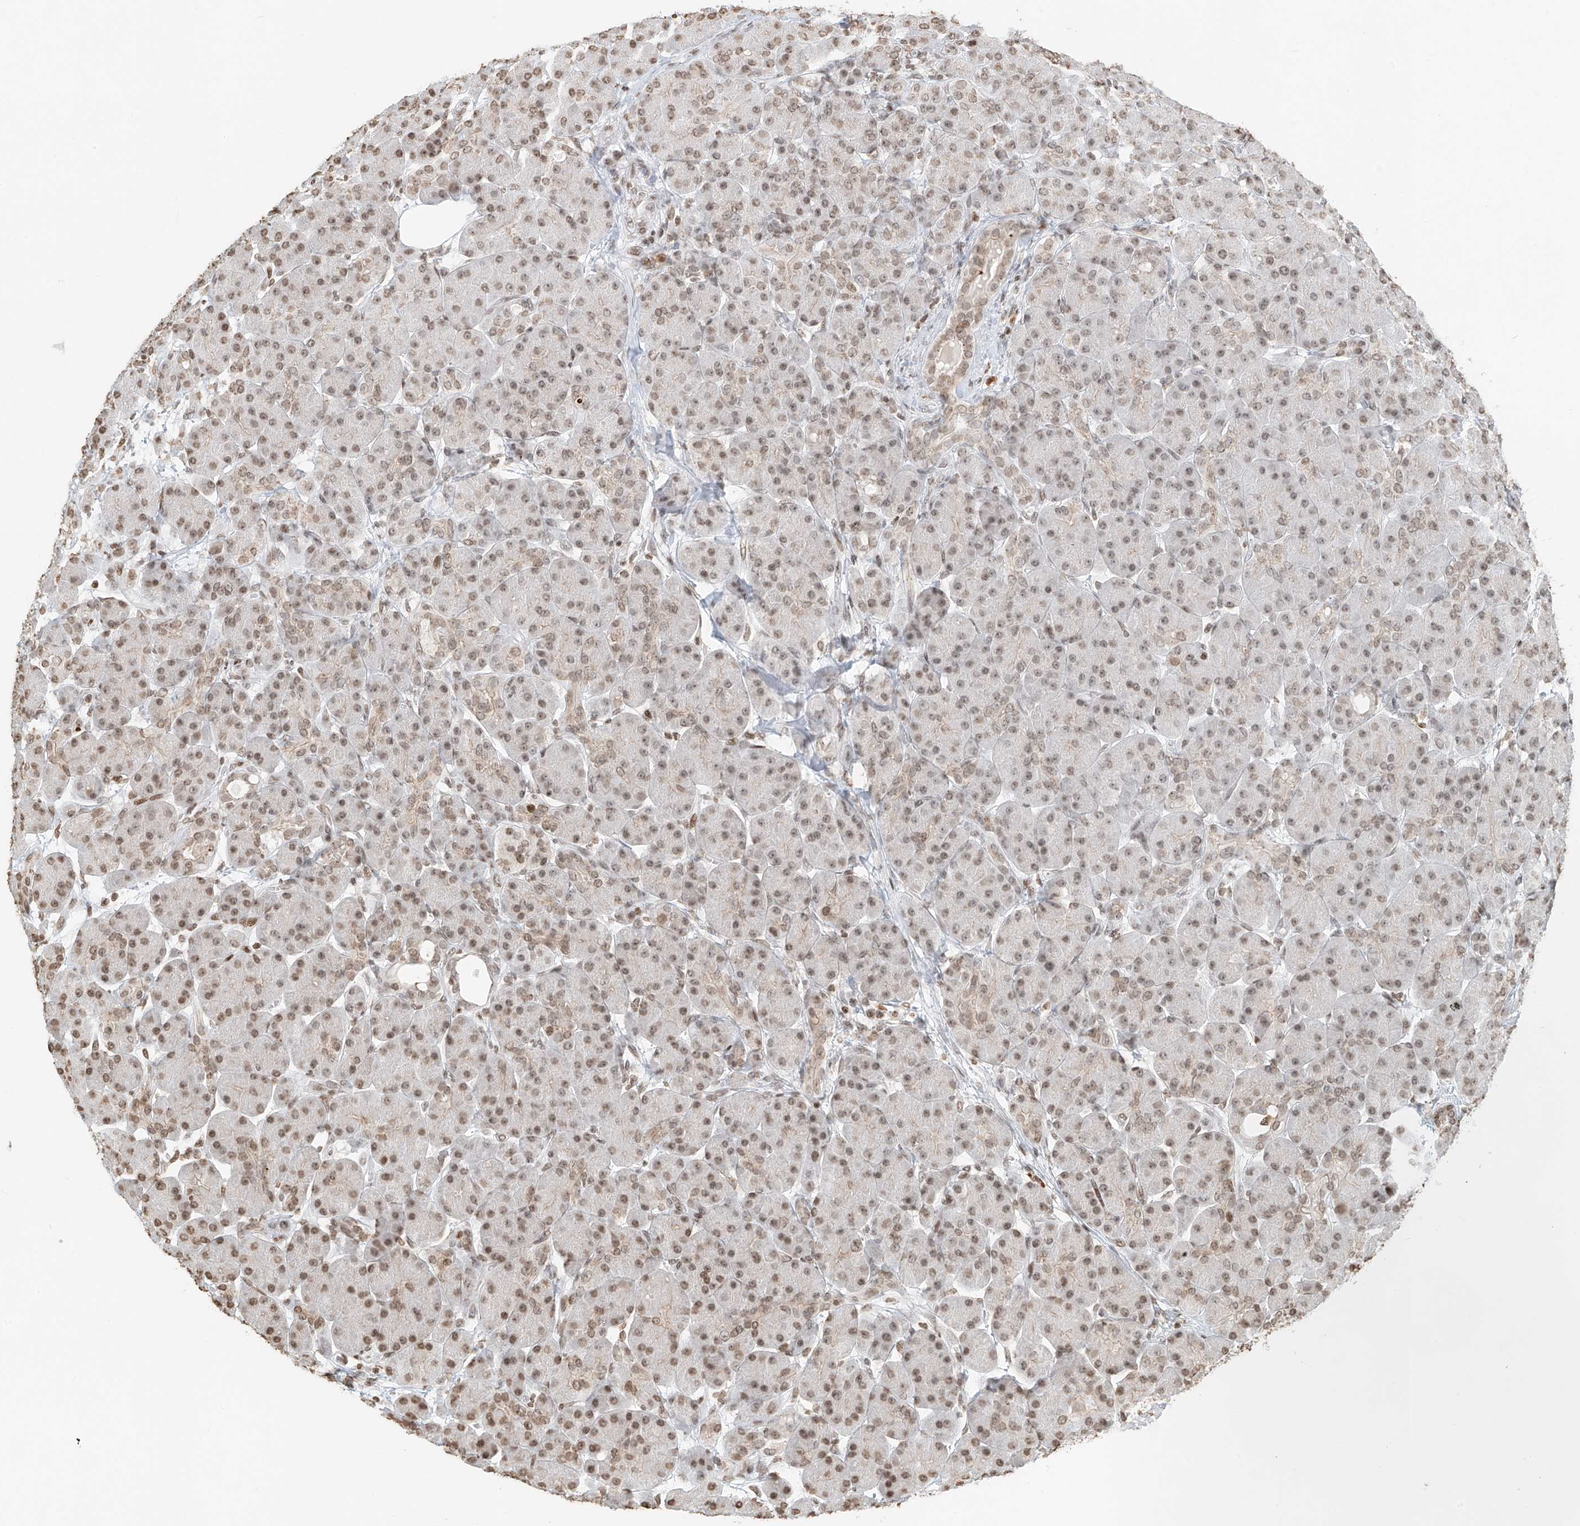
{"staining": {"intensity": "weak", "quantity": "25%-75%", "location": "nuclear"}, "tissue": "pancreas", "cell_type": "Exocrine glandular cells", "image_type": "normal", "snomed": [{"axis": "morphology", "description": "Normal tissue, NOS"}, {"axis": "topography", "description": "Pancreas"}], "caption": "A photomicrograph showing weak nuclear expression in approximately 25%-75% of exocrine glandular cells in unremarkable pancreas, as visualized by brown immunohistochemical staining.", "gene": "C17orf58", "patient": {"sex": "male", "age": 63}}